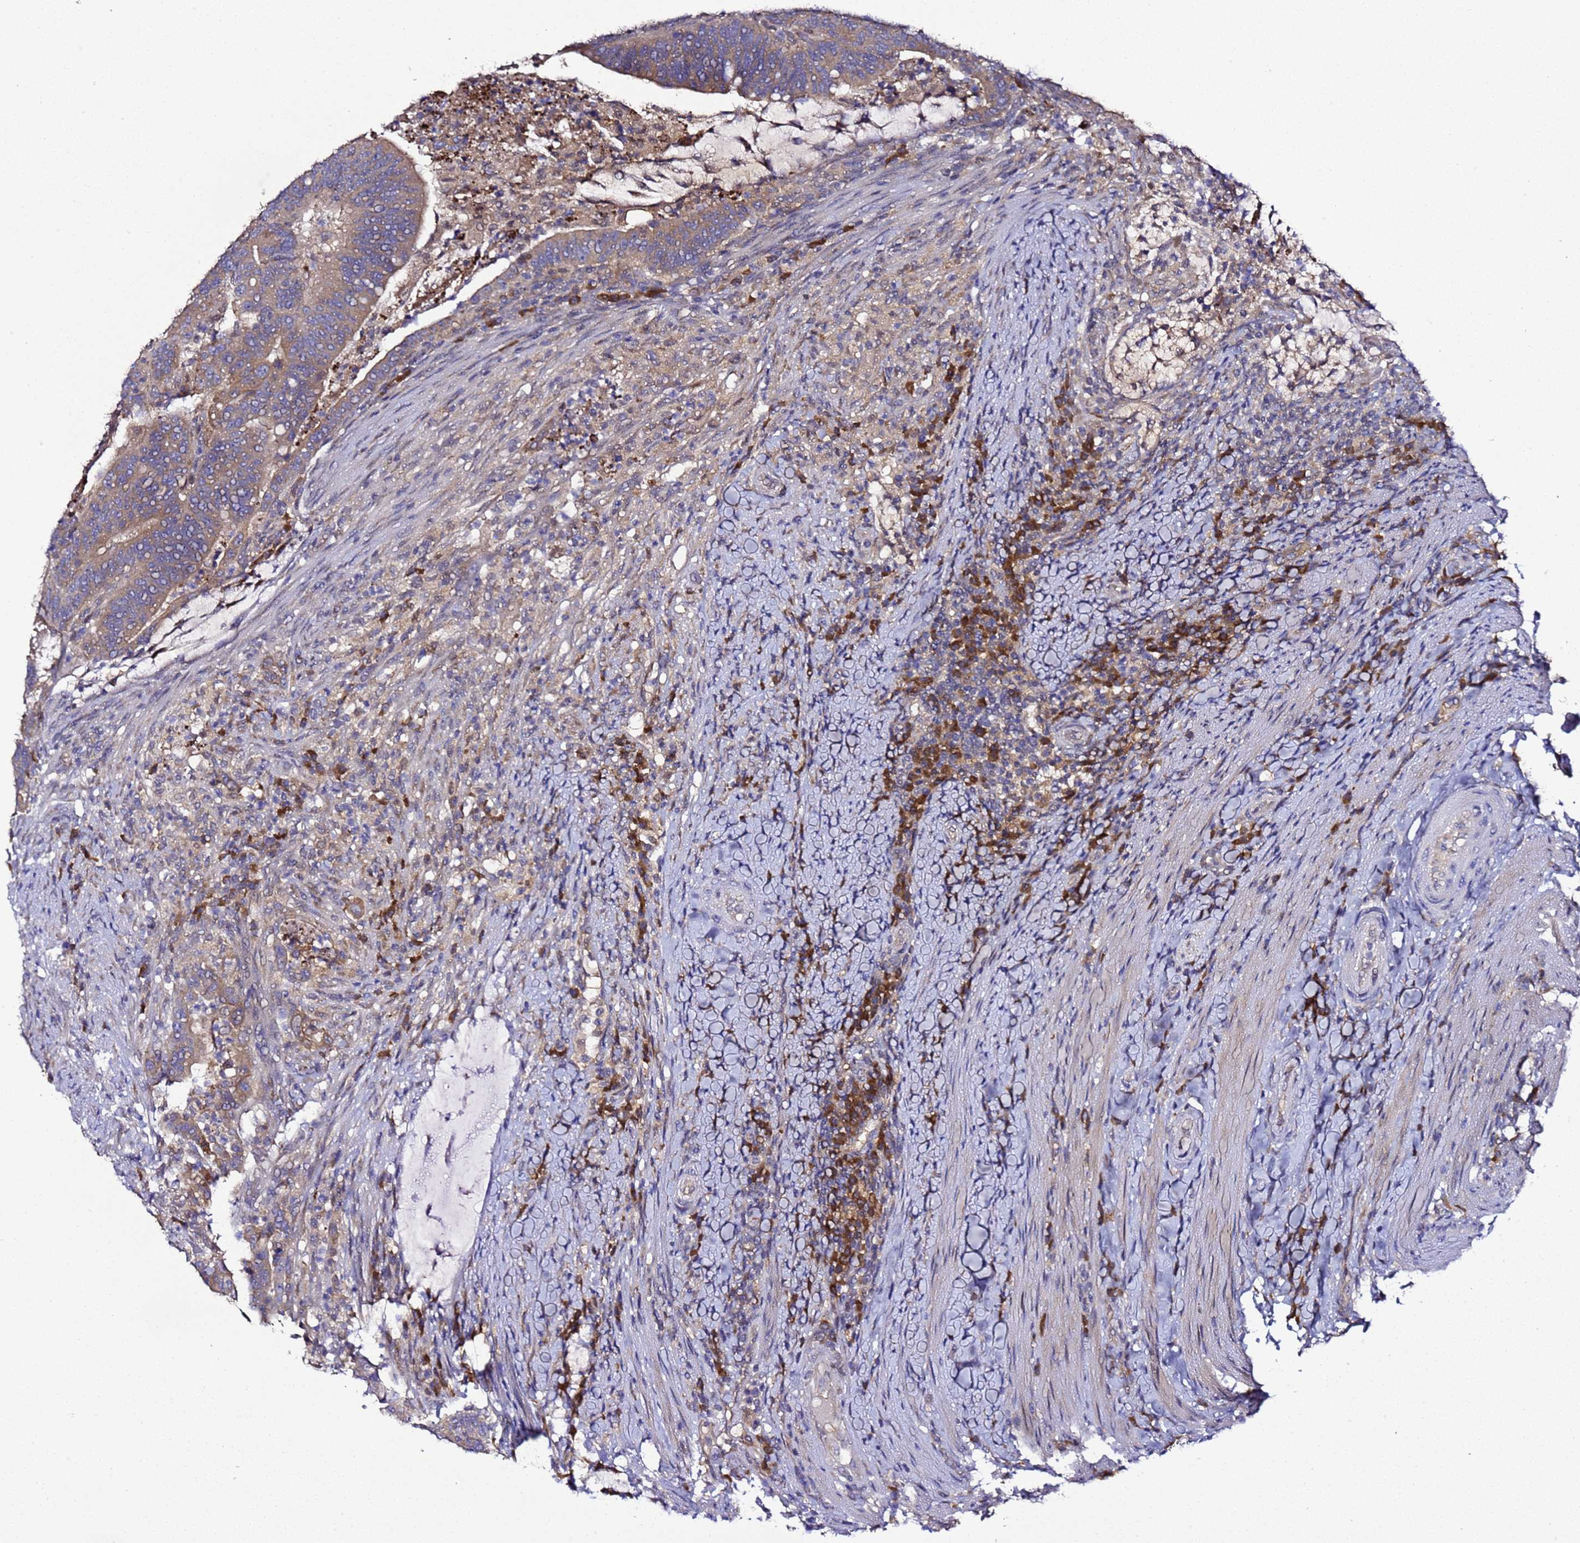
{"staining": {"intensity": "moderate", "quantity": ">75%", "location": "cytoplasmic/membranous"}, "tissue": "colorectal cancer", "cell_type": "Tumor cells", "image_type": "cancer", "snomed": [{"axis": "morphology", "description": "Adenocarcinoma, NOS"}, {"axis": "topography", "description": "Colon"}], "caption": "Immunohistochemical staining of human adenocarcinoma (colorectal) shows medium levels of moderate cytoplasmic/membranous positivity in about >75% of tumor cells.", "gene": "ALG3", "patient": {"sex": "female", "age": 66}}